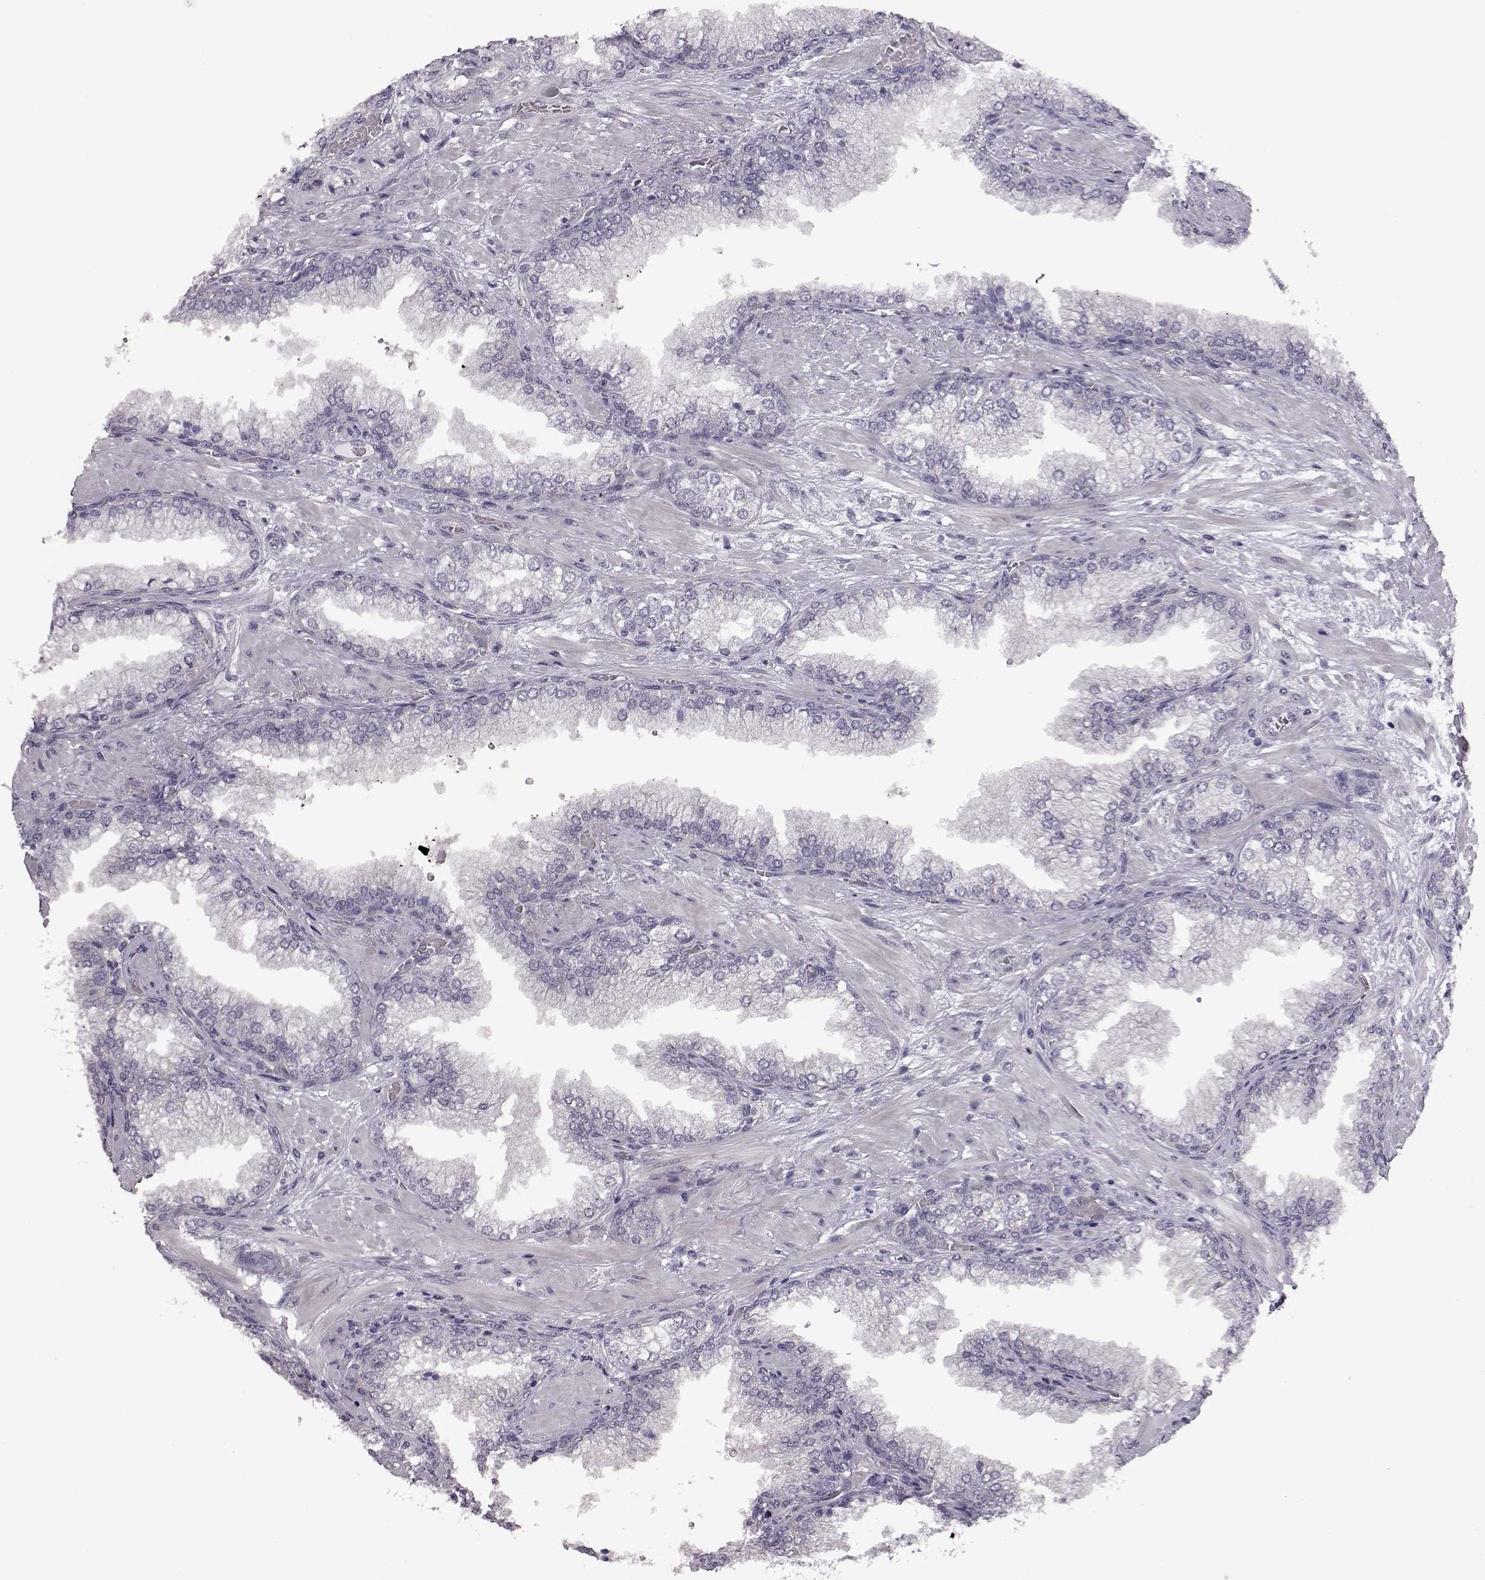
{"staining": {"intensity": "negative", "quantity": "none", "location": "none"}, "tissue": "prostate cancer", "cell_type": "Tumor cells", "image_type": "cancer", "snomed": [{"axis": "morphology", "description": "Adenocarcinoma, Low grade"}, {"axis": "topography", "description": "Prostate"}], "caption": "A photomicrograph of prostate cancer (low-grade adenocarcinoma) stained for a protein exhibits no brown staining in tumor cells.", "gene": "C10orf62", "patient": {"sex": "male", "age": 57}}